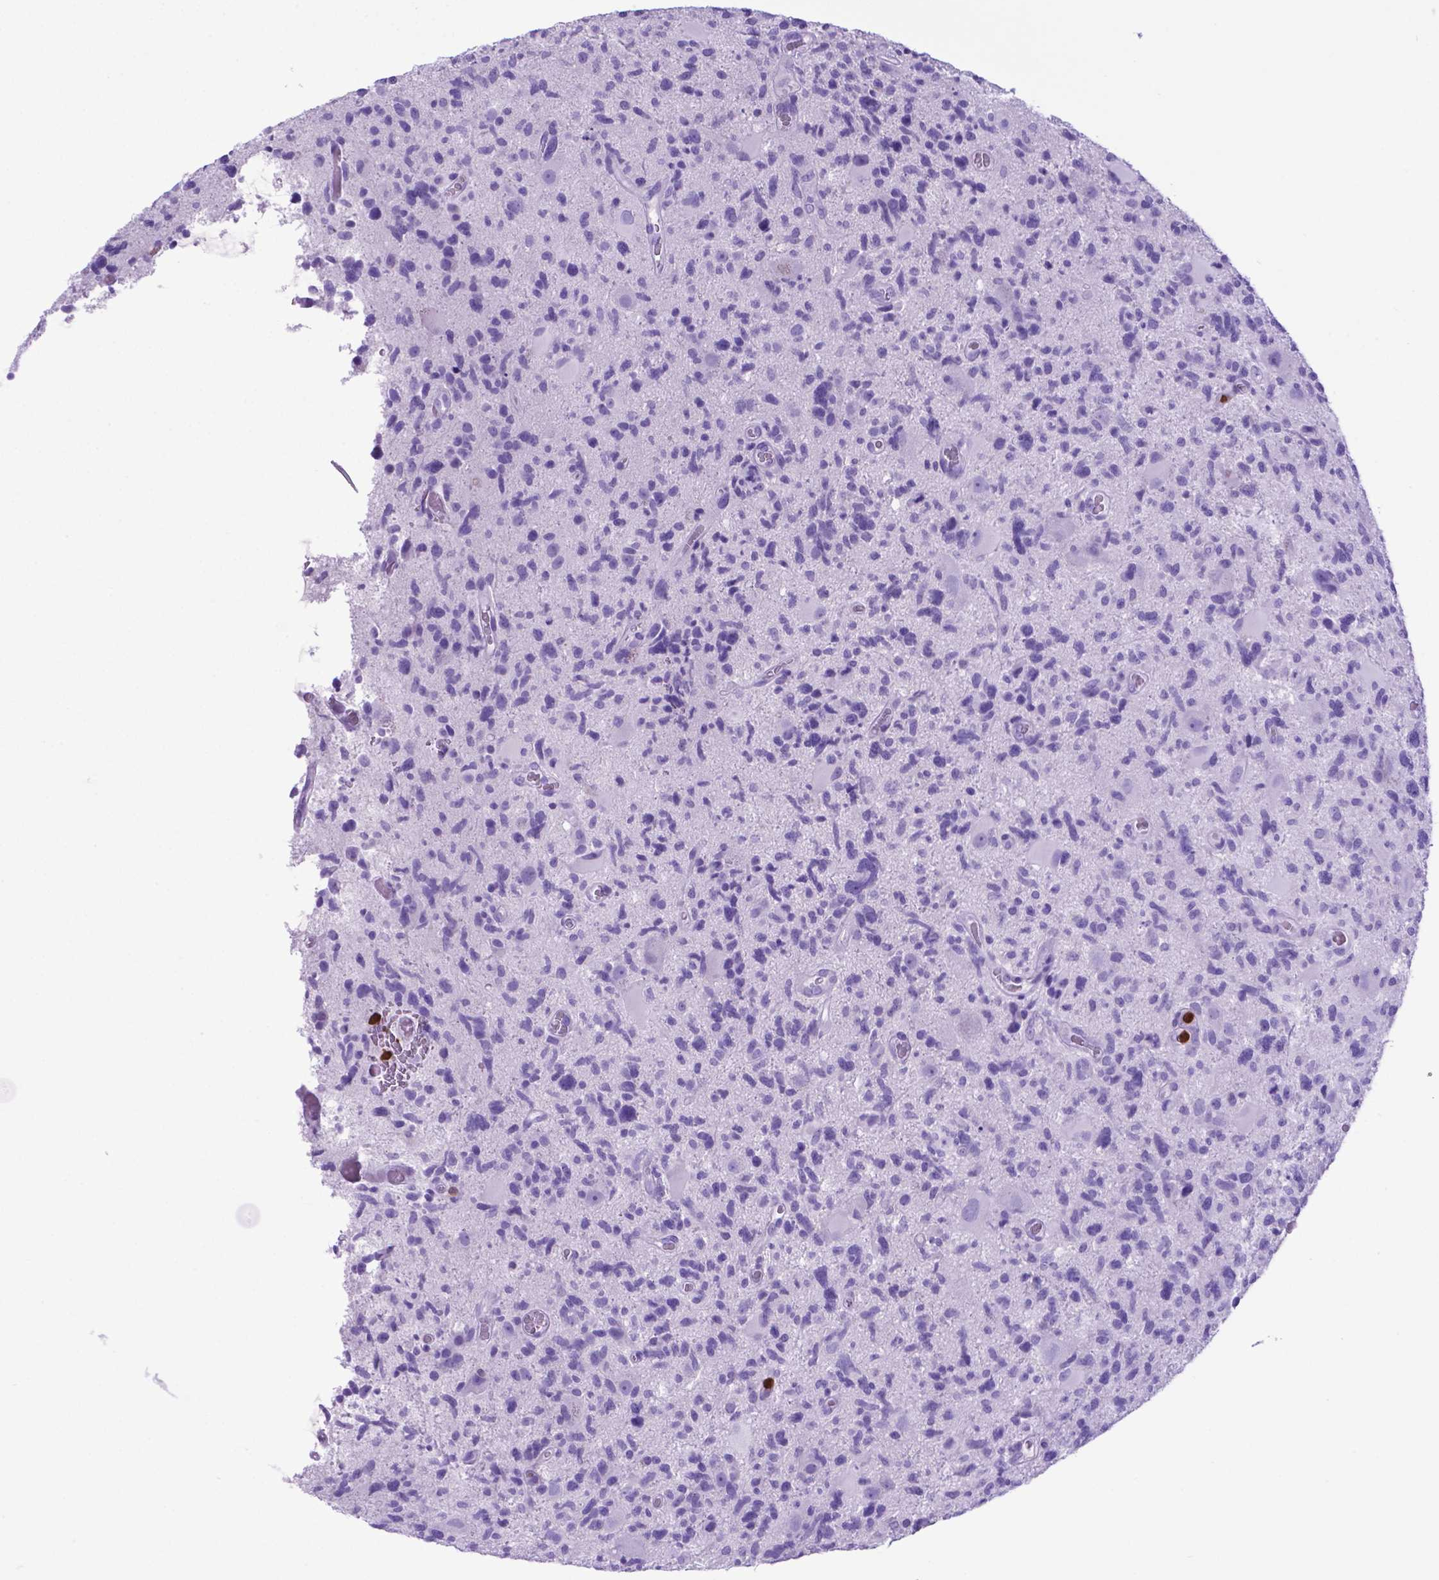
{"staining": {"intensity": "negative", "quantity": "none", "location": "none"}, "tissue": "glioma", "cell_type": "Tumor cells", "image_type": "cancer", "snomed": [{"axis": "morphology", "description": "Glioma, malignant, High grade"}, {"axis": "topography", "description": "Brain"}], "caption": "High power microscopy photomicrograph of an immunohistochemistry photomicrograph of glioma, revealing no significant expression in tumor cells. (Stains: DAB (3,3'-diaminobenzidine) immunohistochemistry (IHC) with hematoxylin counter stain, Microscopy: brightfield microscopy at high magnification).", "gene": "LZTR1", "patient": {"sex": "male", "age": 49}}